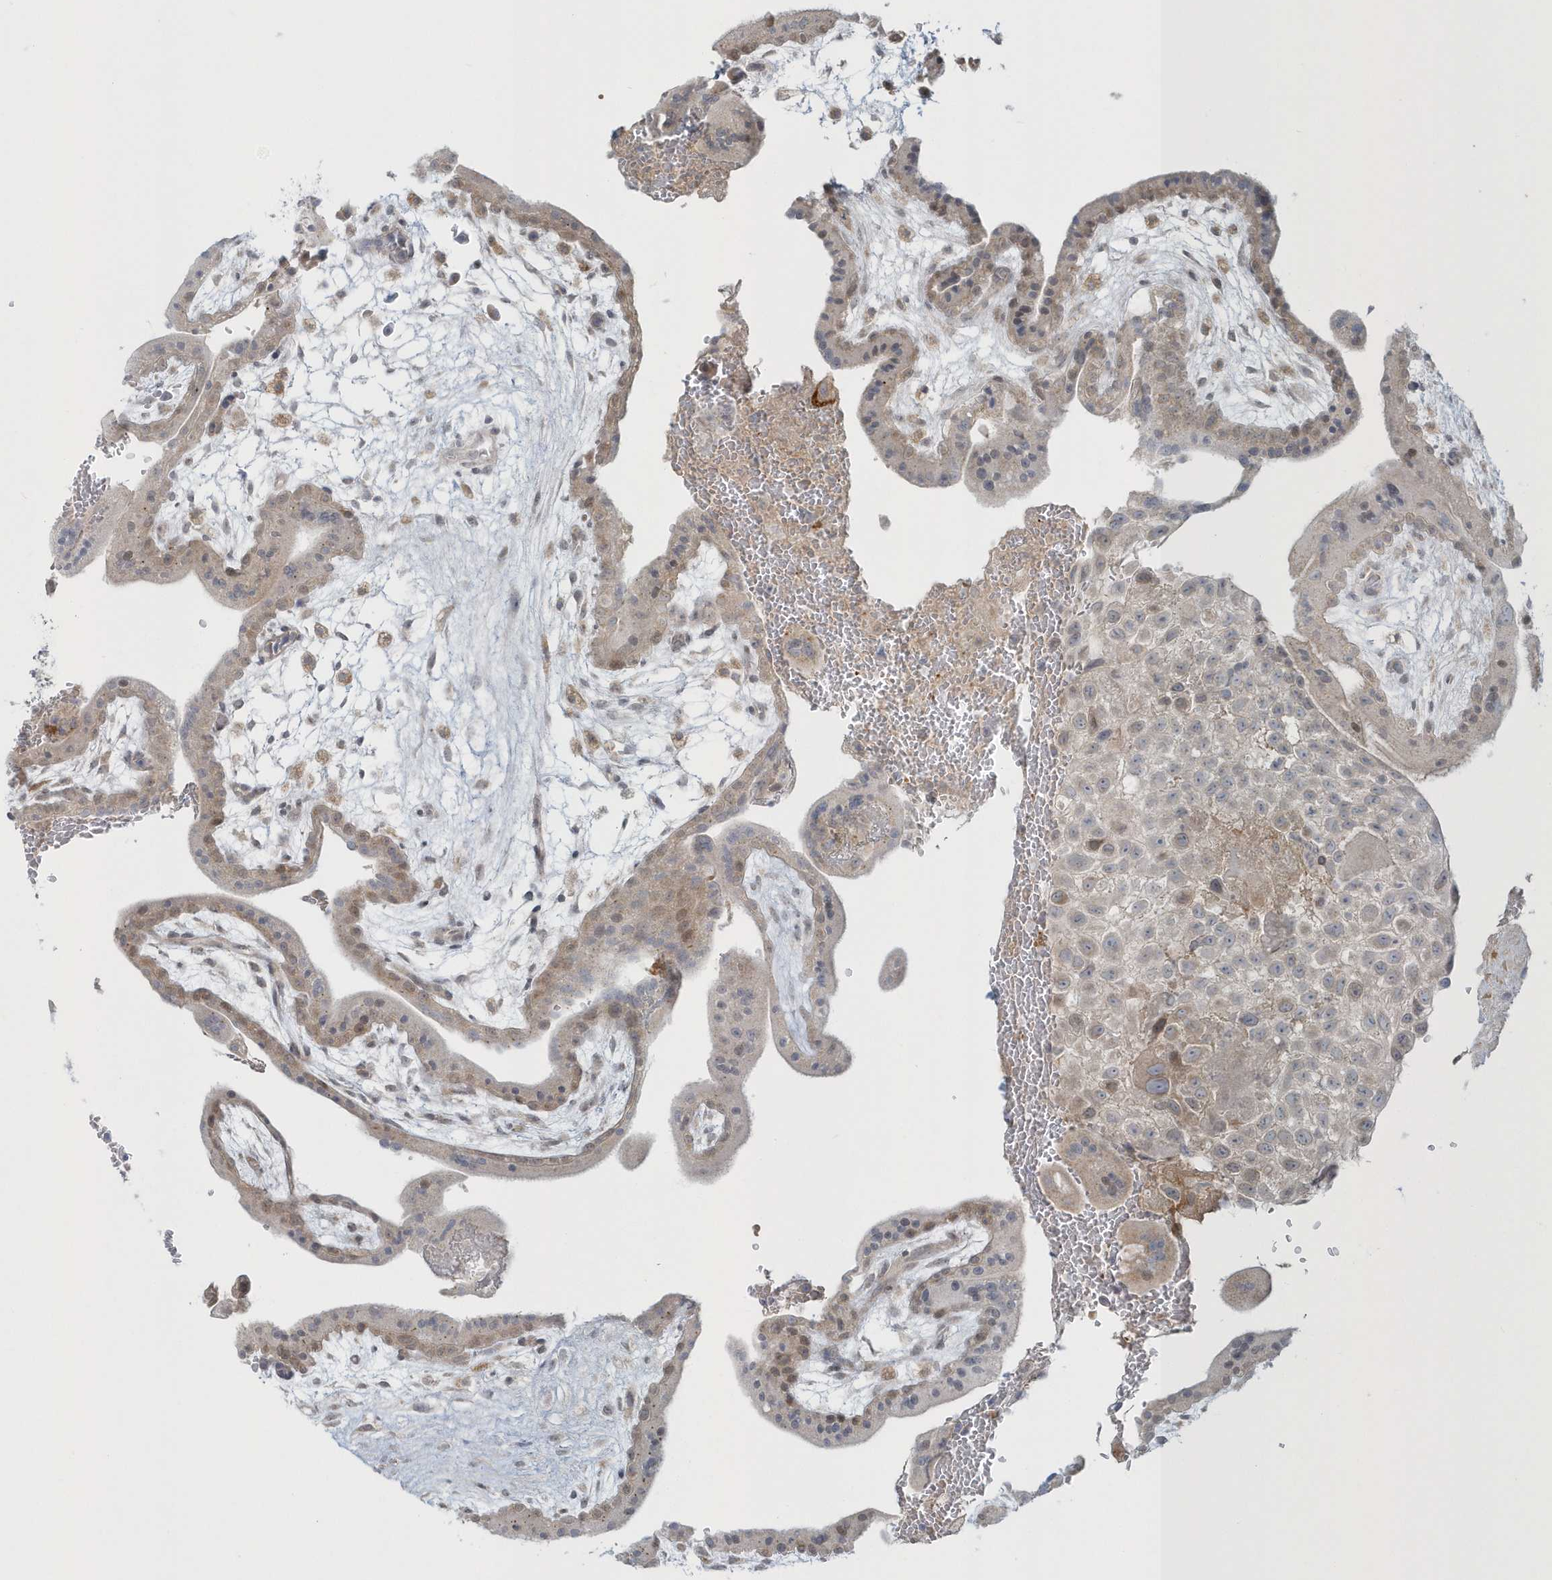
{"staining": {"intensity": "moderate", "quantity": ">75%", "location": "cytoplasmic/membranous"}, "tissue": "placenta", "cell_type": "Decidual cells", "image_type": "normal", "snomed": [{"axis": "morphology", "description": "Normal tissue, NOS"}, {"axis": "topography", "description": "Placenta"}], "caption": "DAB (3,3'-diaminobenzidine) immunohistochemical staining of unremarkable placenta shows moderate cytoplasmic/membranous protein positivity in about >75% of decidual cells.", "gene": "BLTP3A", "patient": {"sex": "female", "age": 35}}